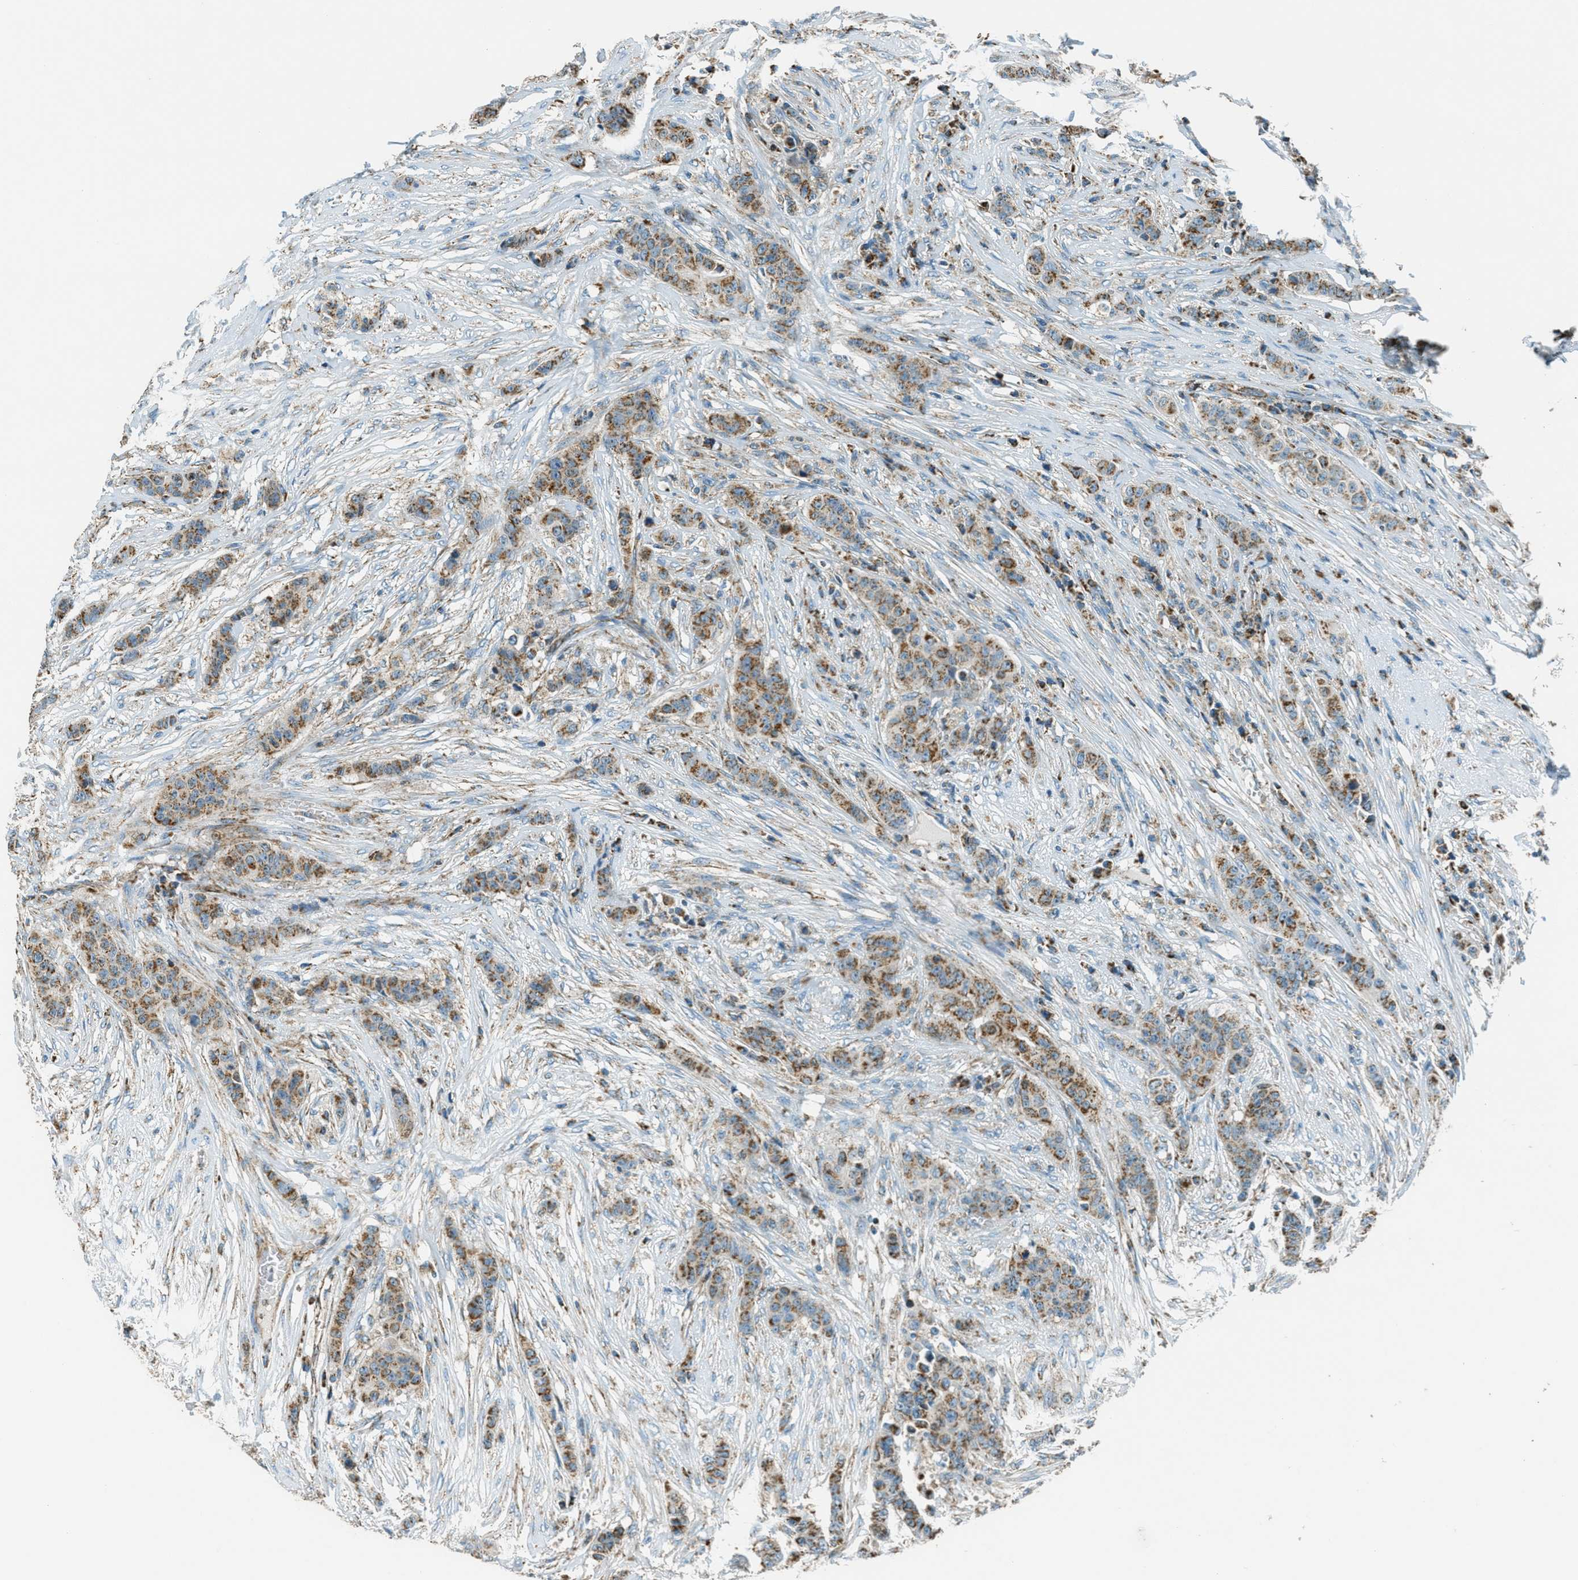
{"staining": {"intensity": "moderate", "quantity": ">75%", "location": "cytoplasmic/membranous"}, "tissue": "breast cancer", "cell_type": "Tumor cells", "image_type": "cancer", "snomed": [{"axis": "morphology", "description": "Normal tissue, NOS"}, {"axis": "morphology", "description": "Duct carcinoma"}, {"axis": "topography", "description": "Breast"}], "caption": "Protein staining of breast cancer tissue demonstrates moderate cytoplasmic/membranous positivity in approximately >75% of tumor cells.", "gene": "CHST15", "patient": {"sex": "female", "age": 40}}